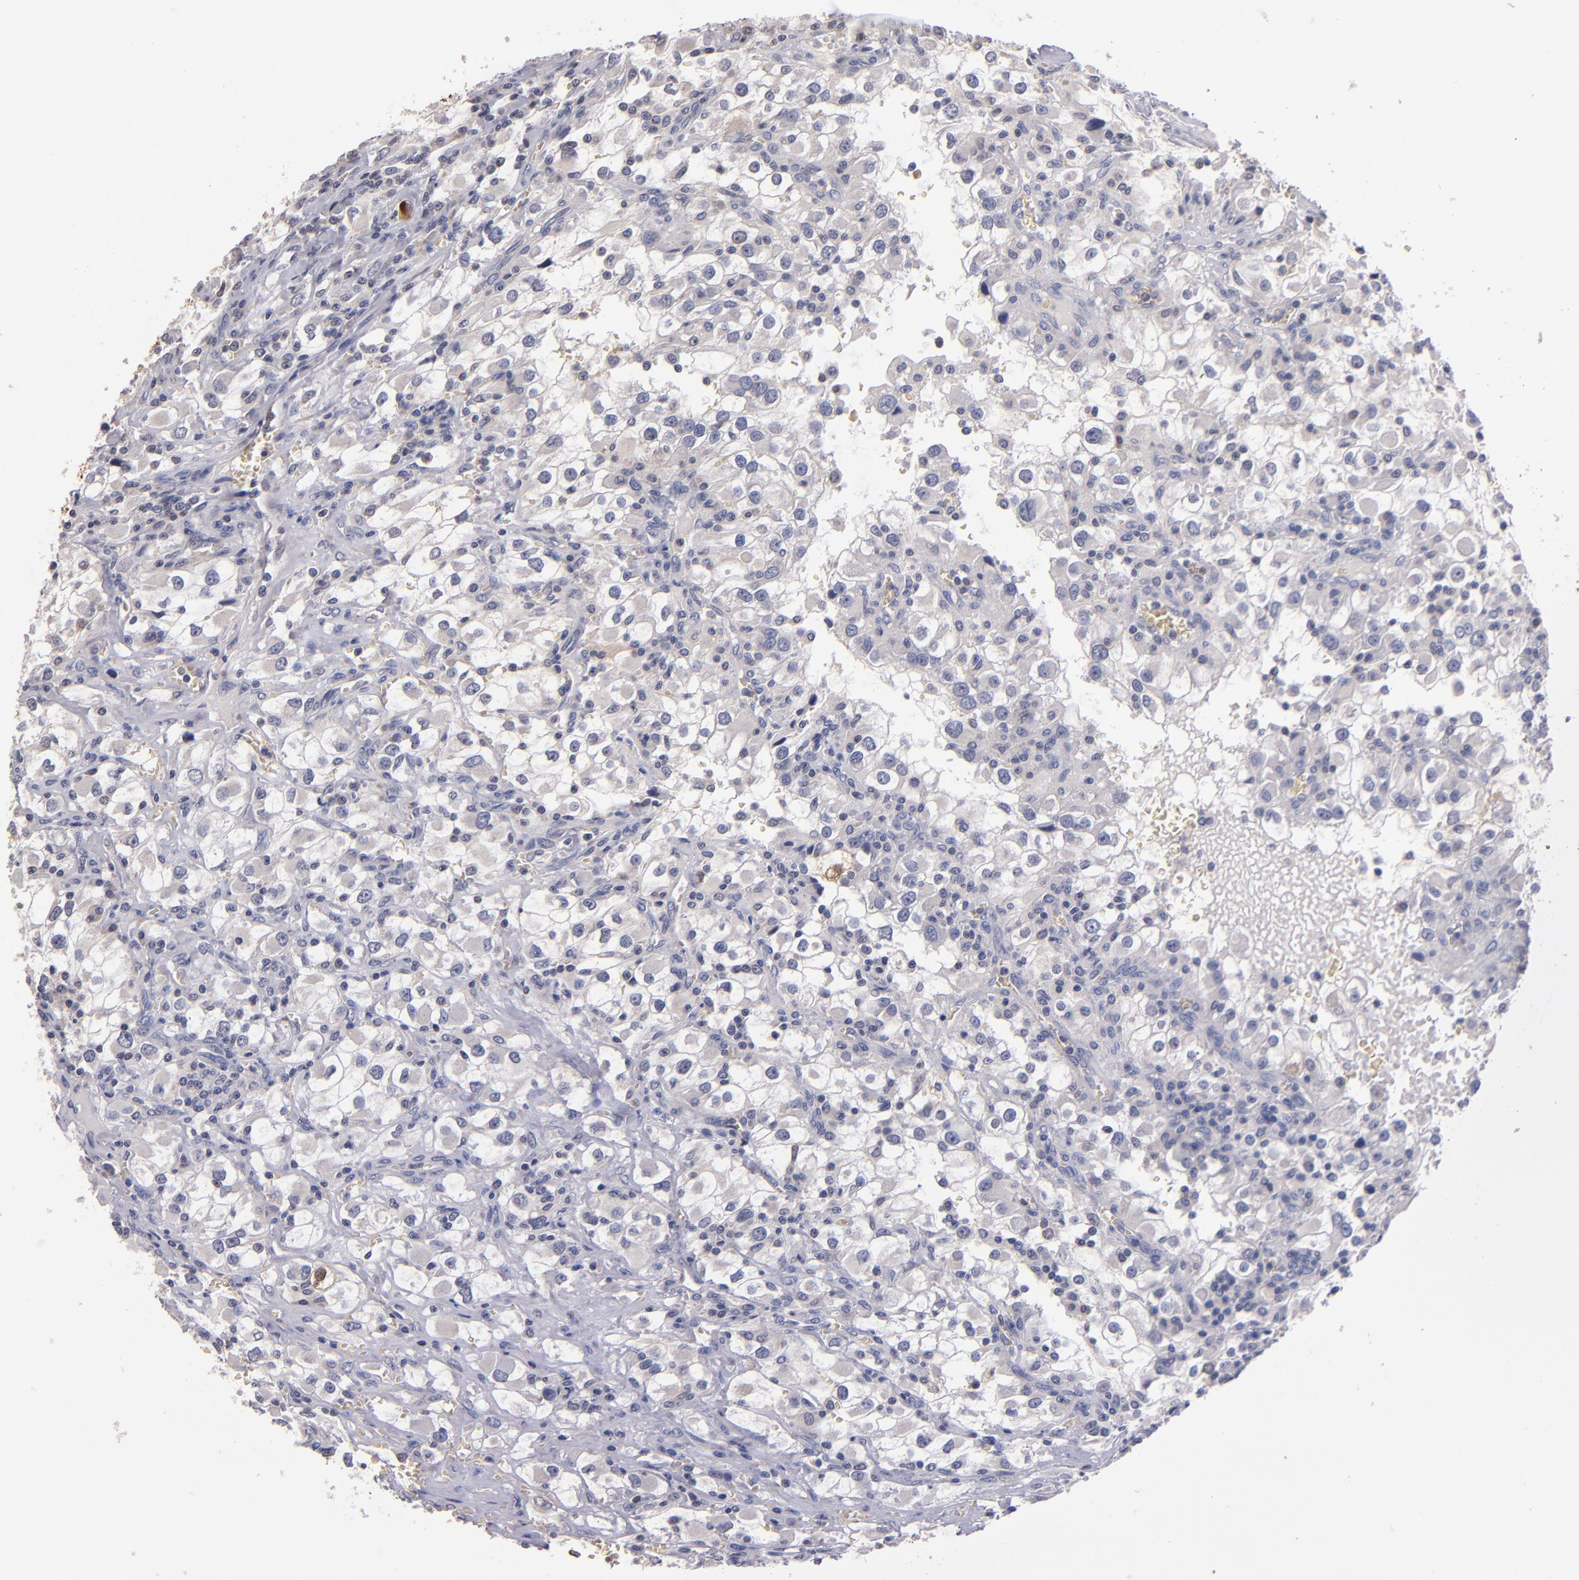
{"staining": {"intensity": "negative", "quantity": "none", "location": "none"}, "tissue": "renal cancer", "cell_type": "Tumor cells", "image_type": "cancer", "snomed": [{"axis": "morphology", "description": "Adenocarcinoma, NOS"}, {"axis": "topography", "description": "Kidney"}], "caption": "An IHC micrograph of renal cancer is shown. There is no staining in tumor cells of renal cancer.", "gene": "S100A1", "patient": {"sex": "female", "age": 52}}